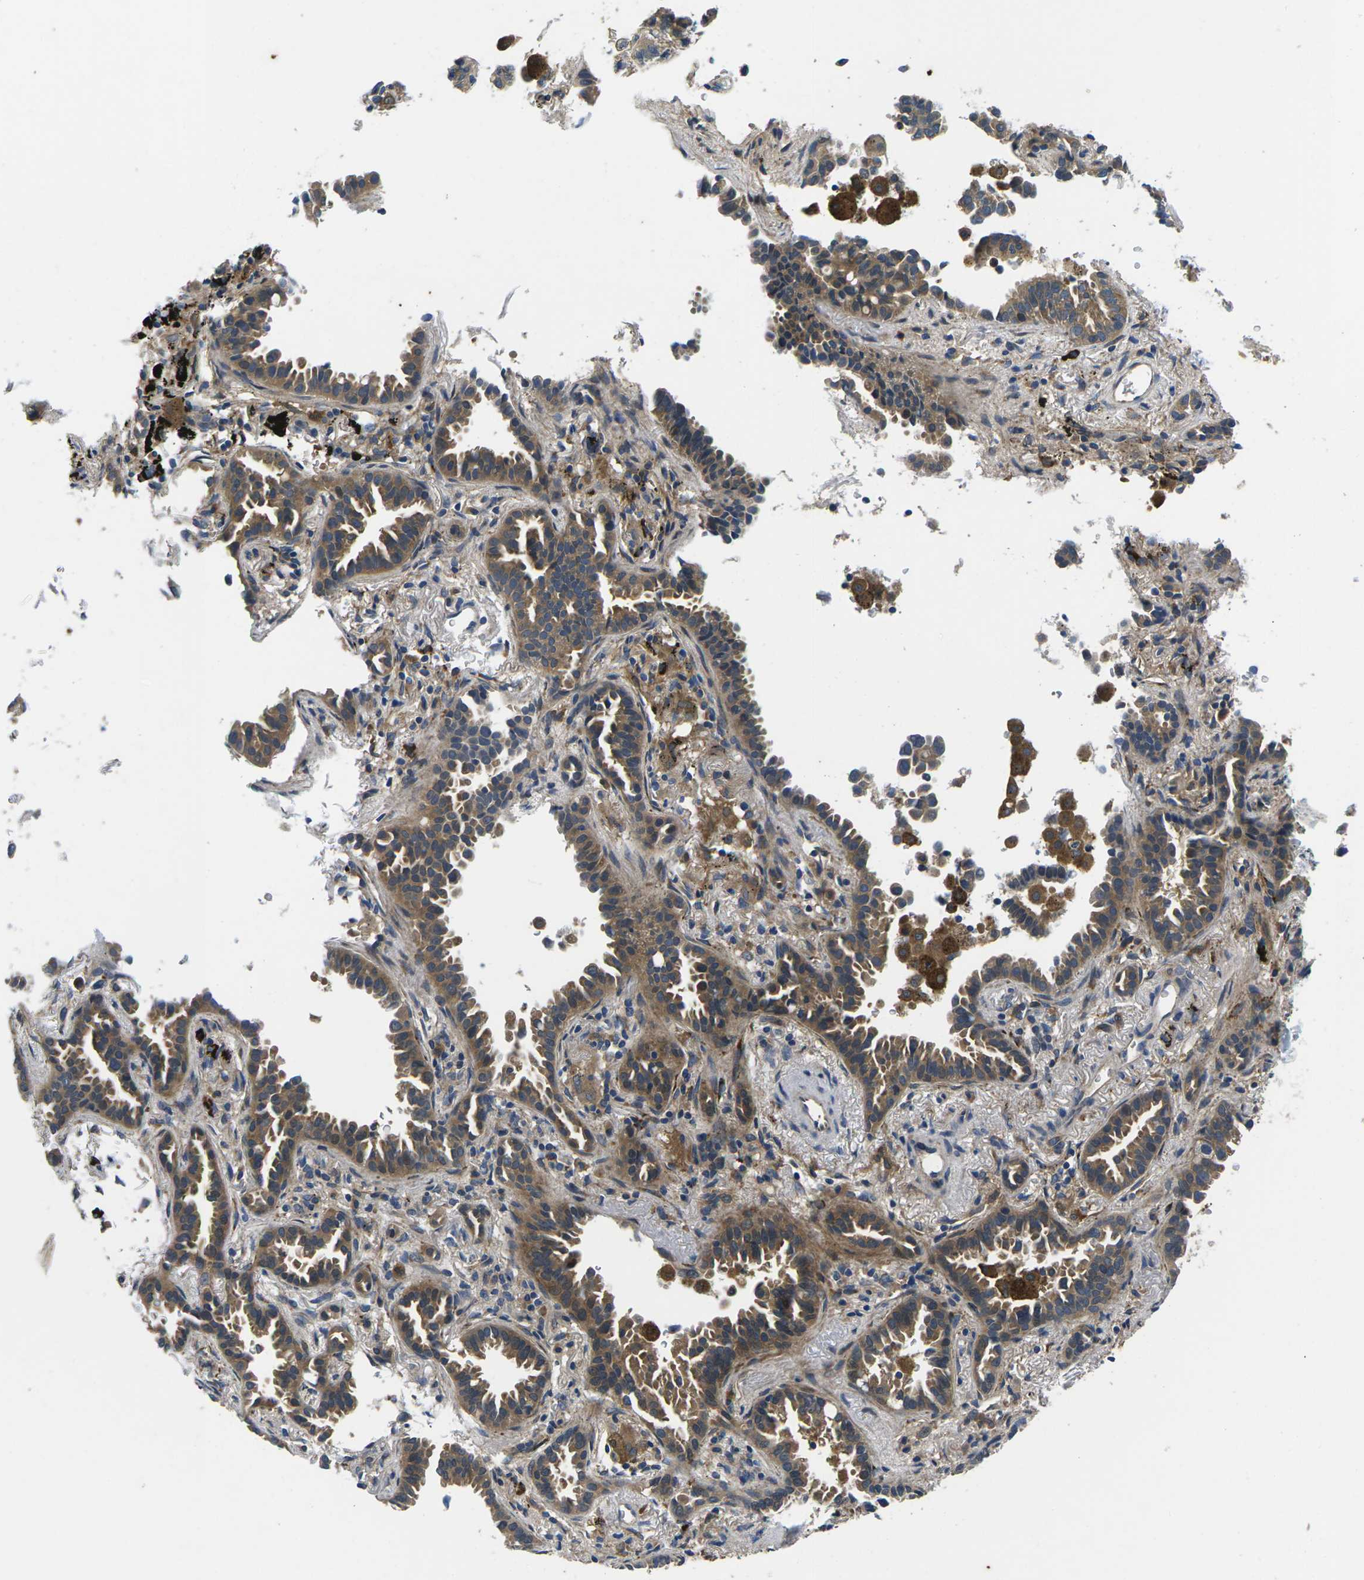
{"staining": {"intensity": "moderate", "quantity": ">75%", "location": "cytoplasmic/membranous"}, "tissue": "lung cancer", "cell_type": "Tumor cells", "image_type": "cancer", "snomed": [{"axis": "morphology", "description": "Normal tissue, NOS"}, {"axis": "morphology", "description": "Adenocarcinoma, NOS"}, {"axis": "topography", "description": "Lung"}], "caption": "Immunohistochemical staining of human adenocarcinoma (lung) displays medium levels of moderate cytoplasmic/membranous protein expression in approximately >75% of tumor cells.", "gene": "PLCE1", "patient": {"sex": "male", "age": 59}}